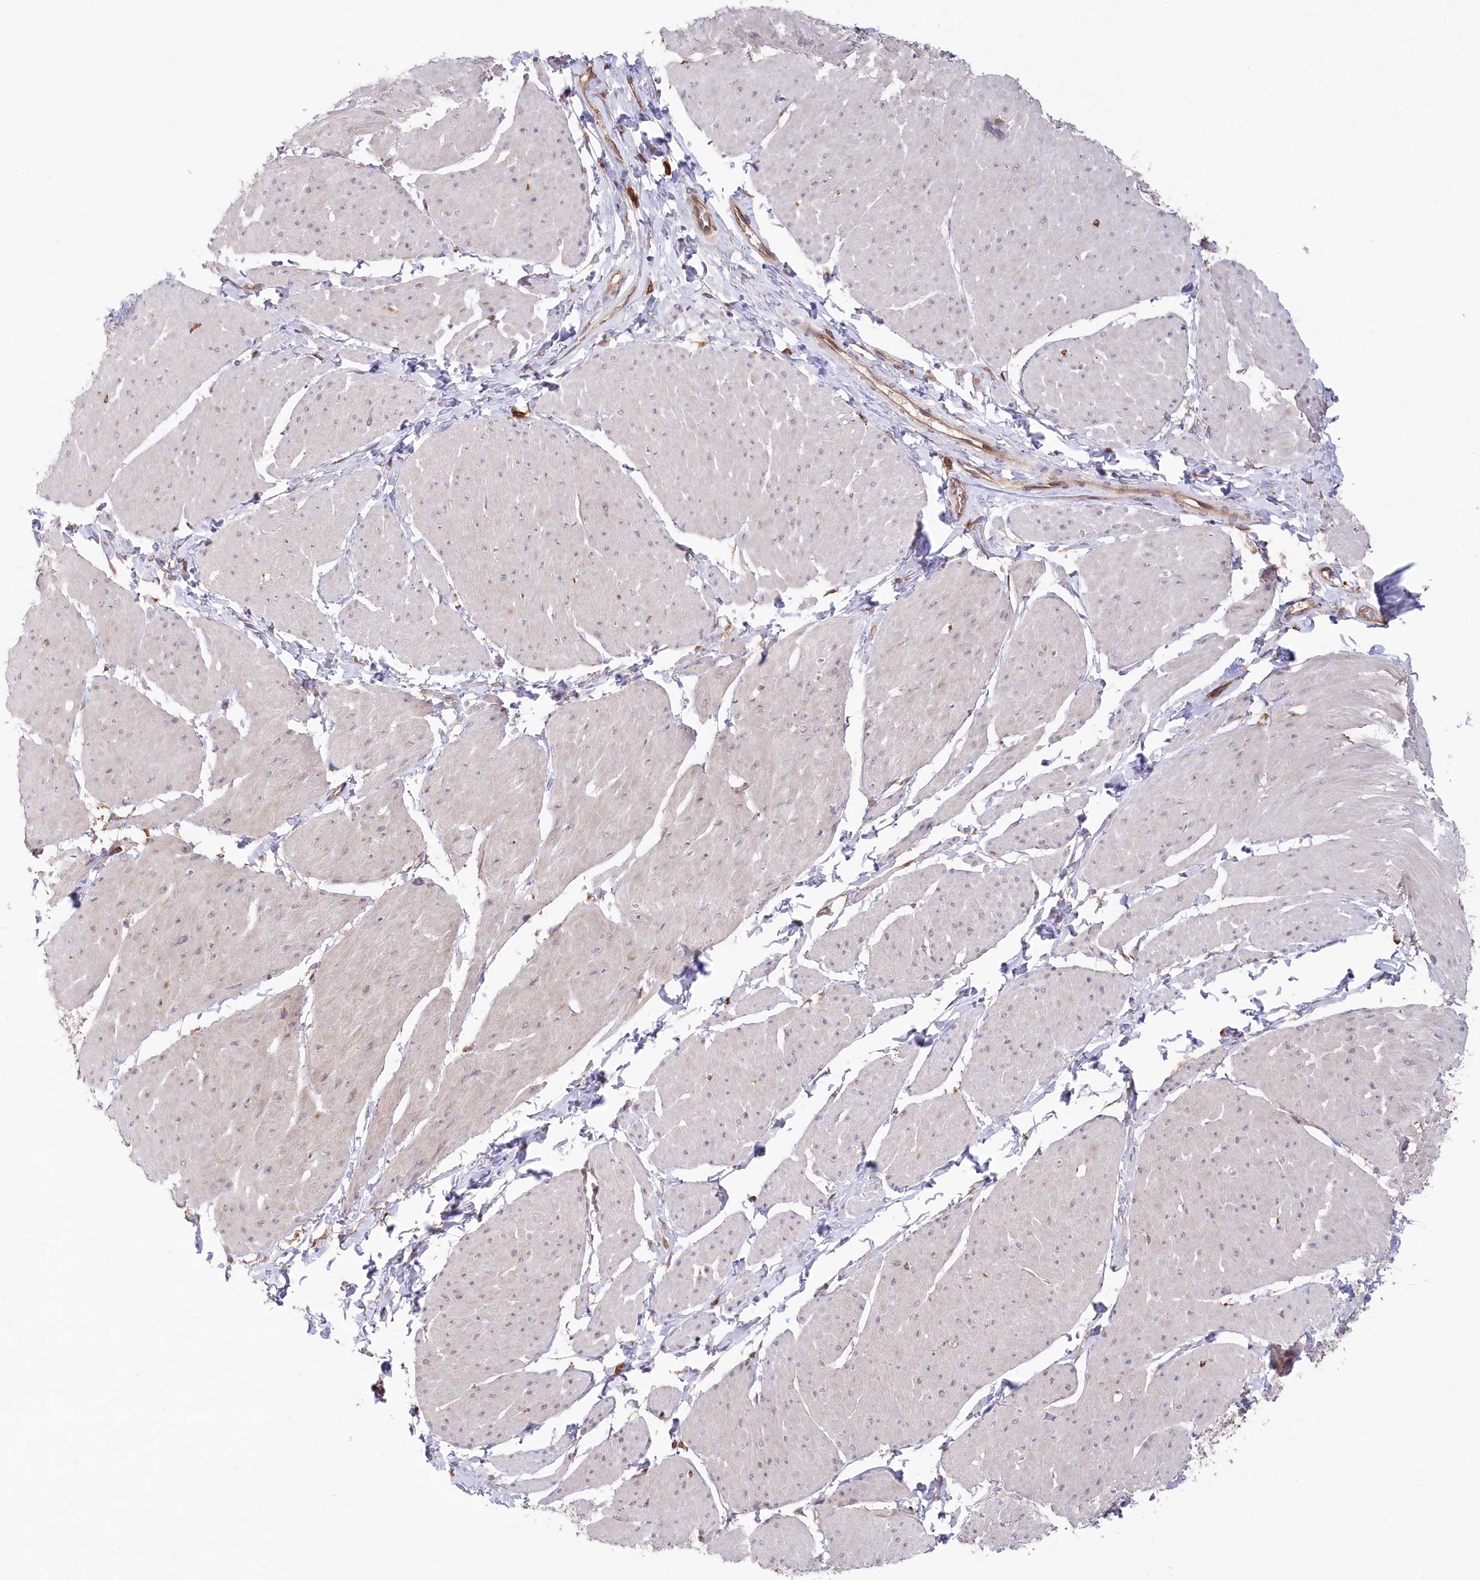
{"staining": {"intensity": "negative", "quantity": "none", "location": "none"}, "tissue": "smooth muscle", "cell_type": "Smooth muscle cells", "image_type": "normal", "snomed": [{"axis": "morphology", "description": "Urothelial carcinoma, High grade"}, {"axis": "topography", "description": "Urinary bladder"}], "caption": "Protein analysis of normal smooth muscle exhibits no significant staining in smooth muscle cells.", "gene": "PPP1R21", "patient": {"sex": "male", "age": 46}}